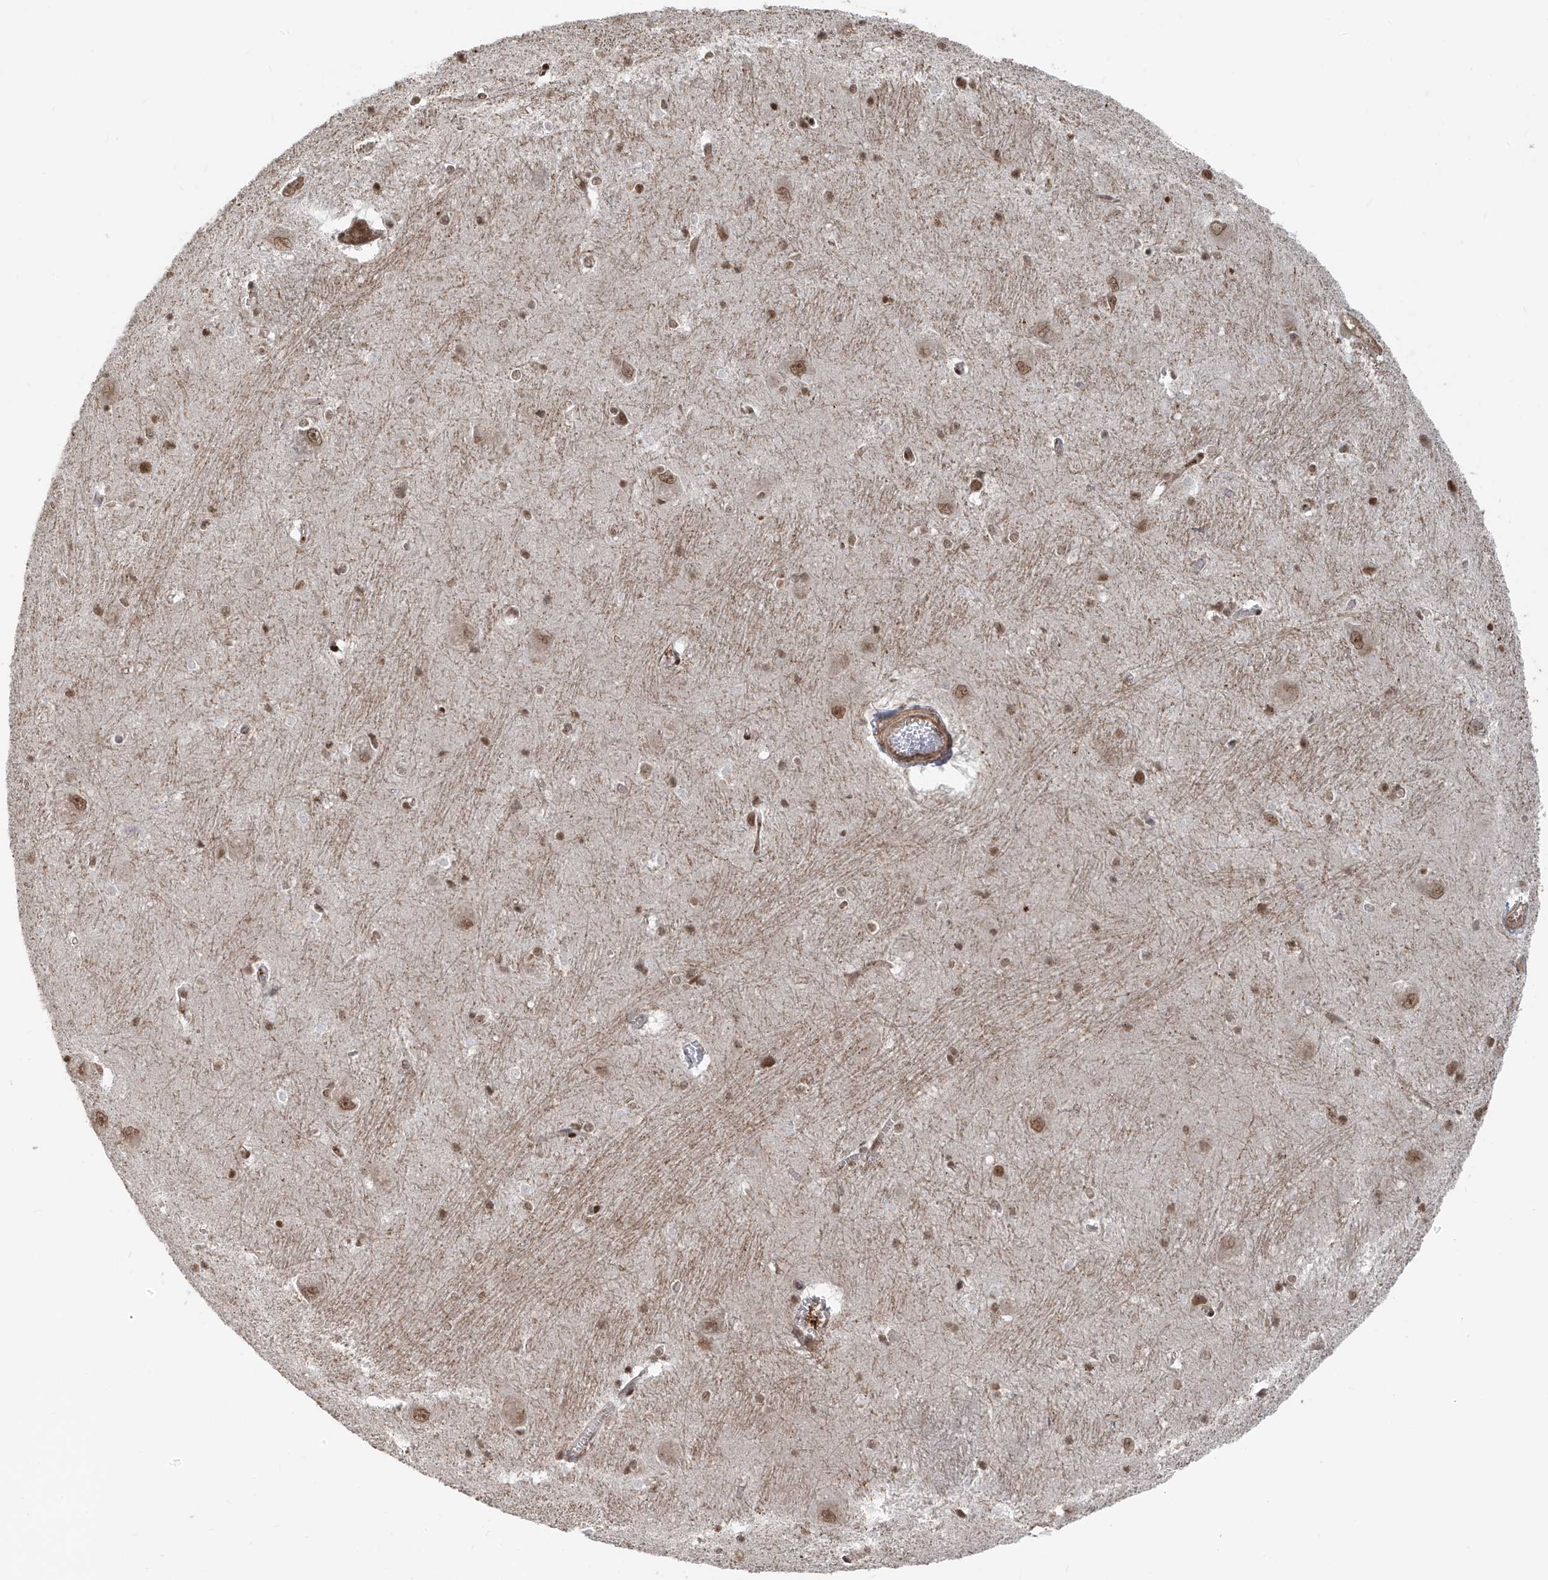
{"staining": {"intensity": "moderate", "quantity": ">75%", "location": "nuclear"}, "tissue": "caudate", "cell_type": "Glial cells", "image_type": "normal", "snomed": [{"axis": "morphology", "description": "Normal tissue, NOS"}, {"axis": "topography", "description": "Lateral ventricle wall"}], "caption": "Protein expression analysis of normal caudate exhibits moderate nuclear staining in approximately >75% of glial cells. The staining is performed using DAB brown chromogen to label protein expression. The nuclei are counter-stained blue using hematoxylin.", "gene": "ARHGEF3", "patient": {"sex": "male", "age": 37}}